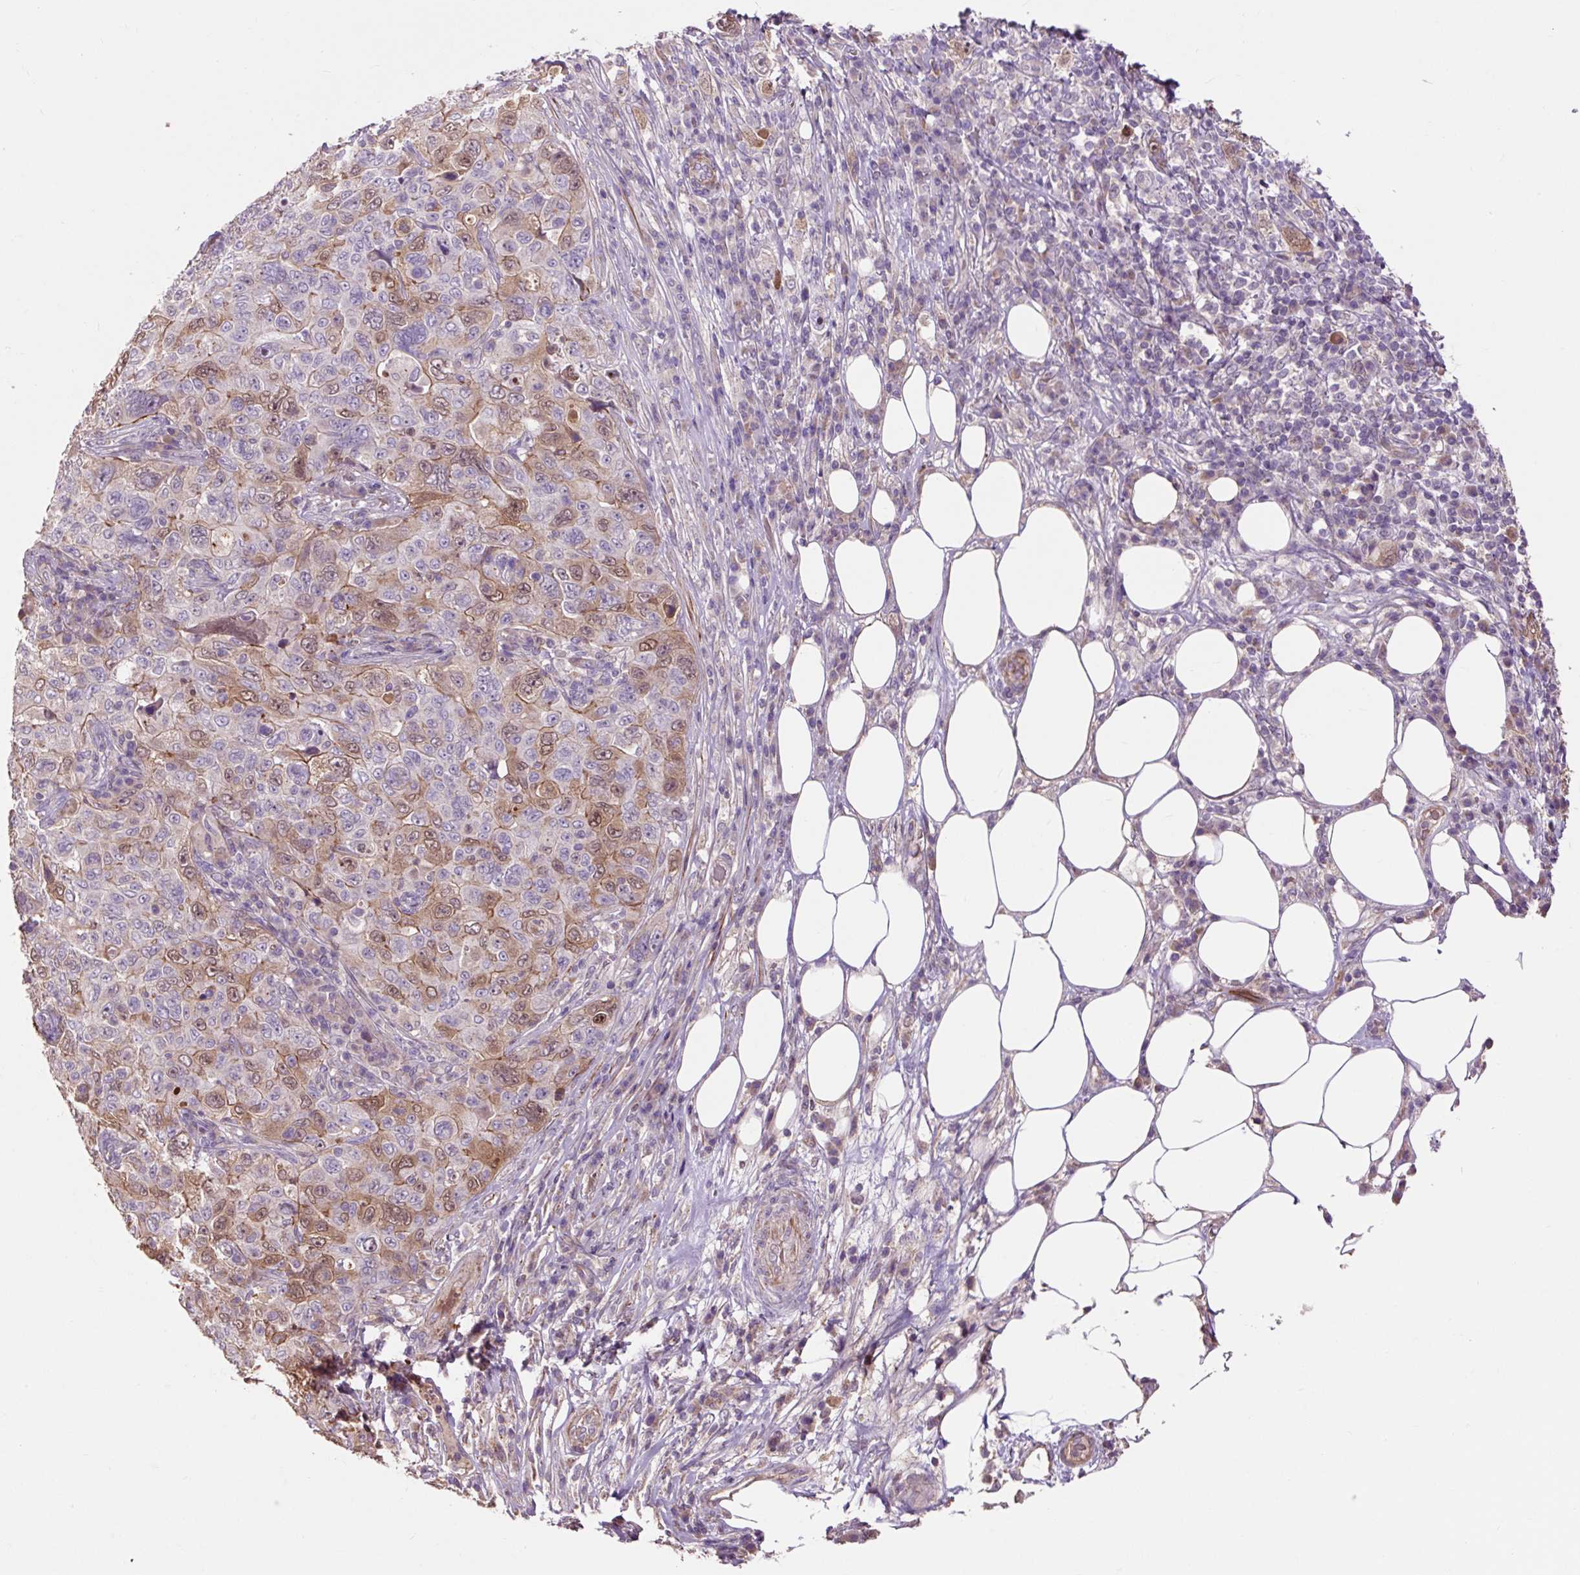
{"staining": {"intensity": "weak", "quantity": "25%-75%", "location": "cytoplasmic/membranous,nuclear"}, "tissue": "pancreatic cancer", "cell_type": "Tumor cells", "image_type": "cancer", "snomed": [{"axis": "morphology", "description": "Adenocarcinoma, NOS"}, {"axis": "topography", "description": "Pancreas"}], "caption": "Weak cytoplasmic/membranous and nuclear staining for a protein is seen in about 25%-75% of tumor cells of pancreatic cancer (adenocarcinoma) using IHC.", "gene": "PRIMPOL", "patient": {"sex": "male", "age": 68}}